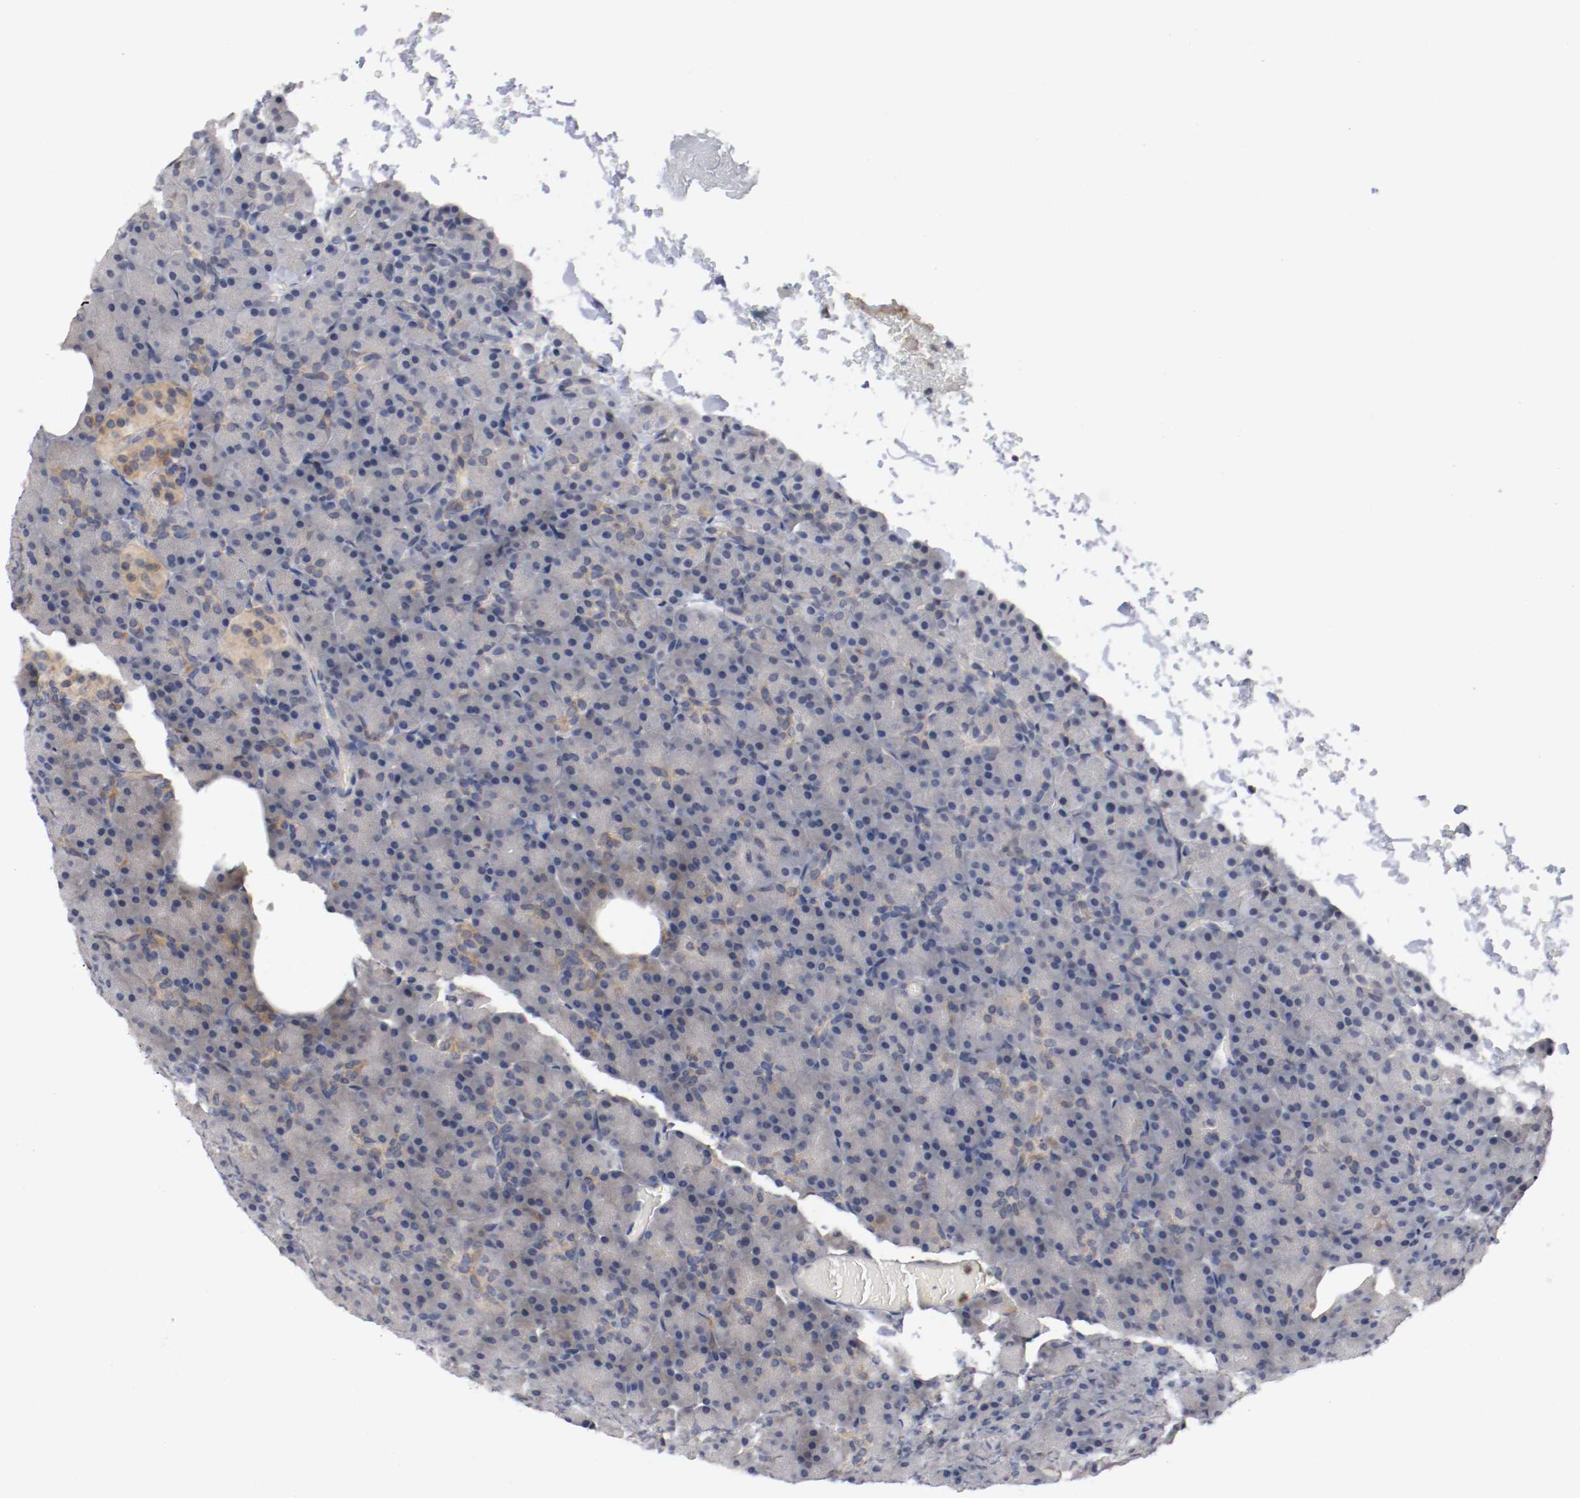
{"staining": {"intensity": "weak", "quantity": "<25%", "location": "cytoplasmic/membranous"}, "tissue": "pancreas", "cell_type": "Exocrine glandular cells", "image_type": "normal", "snomed": [{"axis": "morphology", "description": "Normal tissue, NOS"}, {"axis": "topography", "description": "Pancreas"}], "caption": "This histopathology image is of unremarkable pancreas stained with IHC to label a protein in brown with the nuclei are counter-stained blue. There is no staining in exocrine glandular cells. (DAB IHC visualized using brightfield microscopy, high magnification).", "gene": "RBM23", "patient": {"sex": "female", "age": 43}}